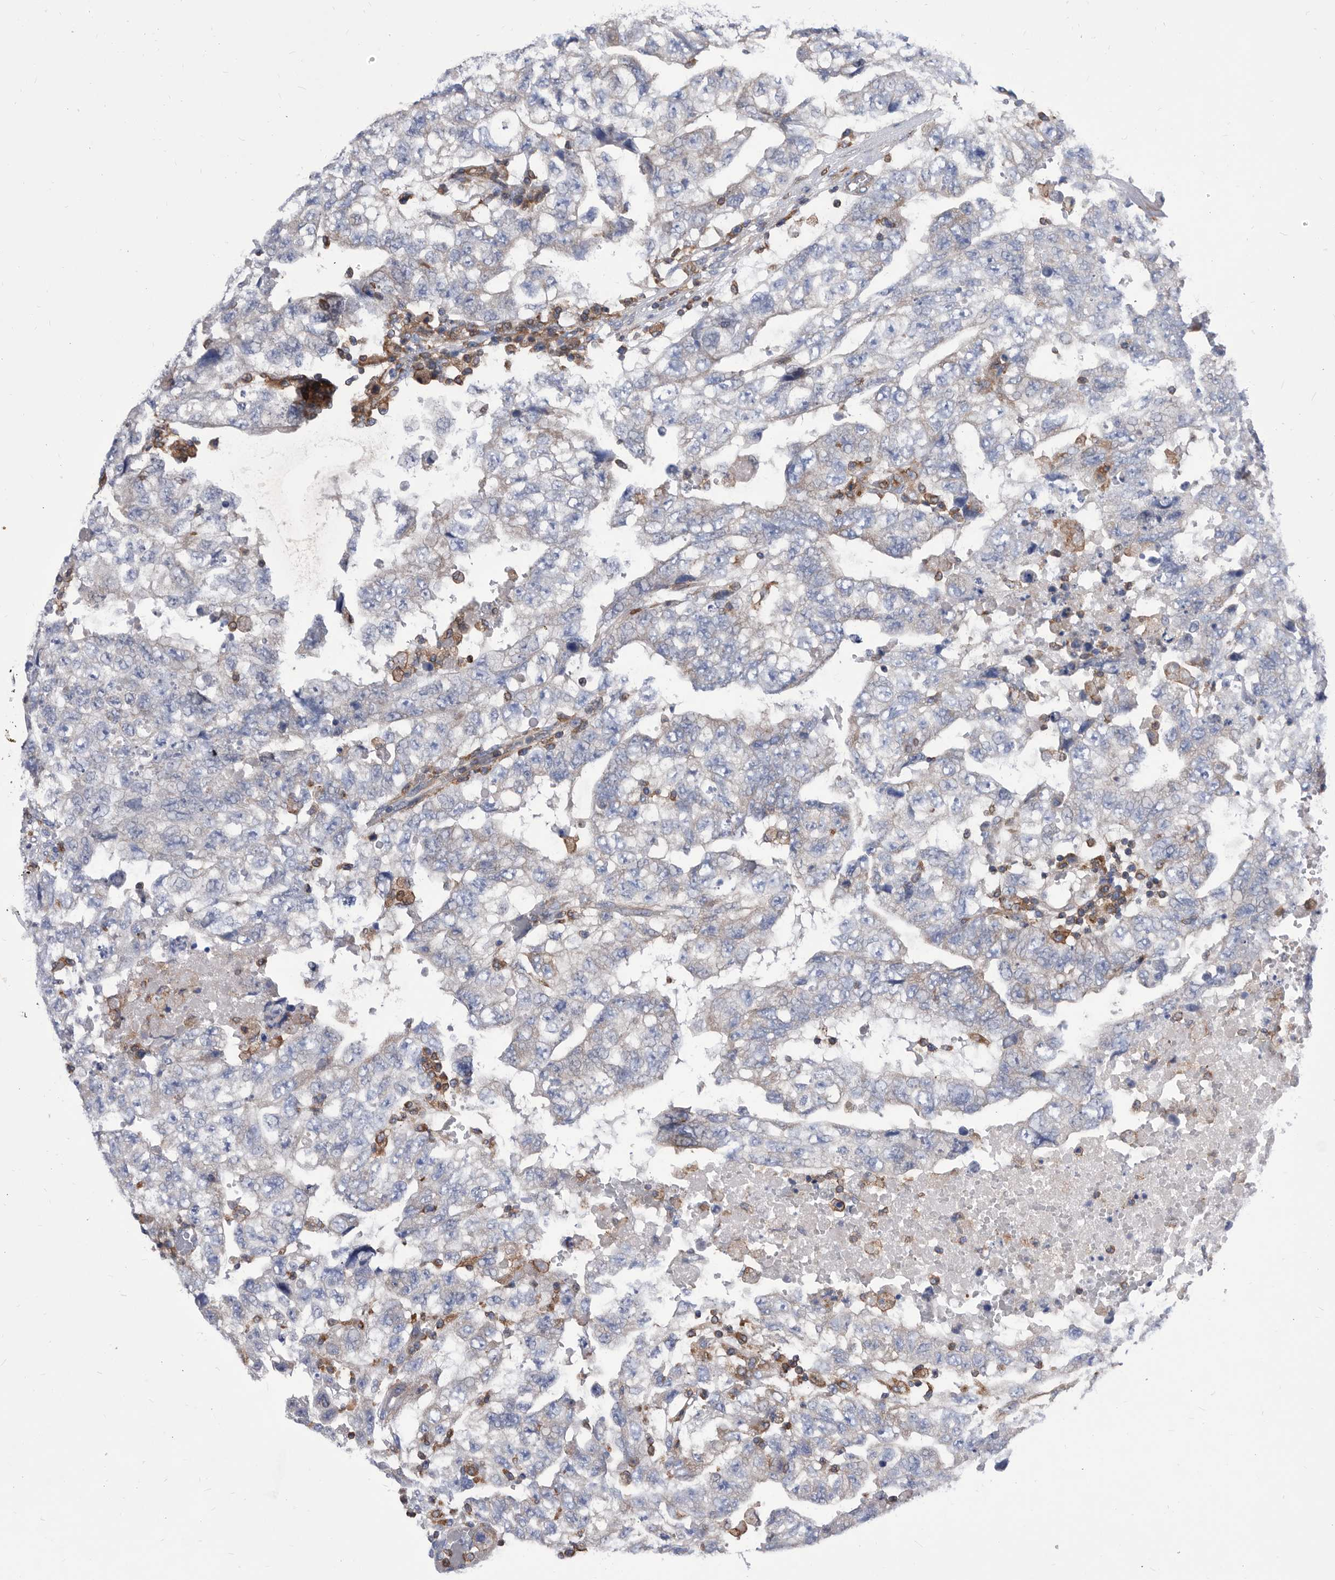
{"staining": {"intensity": "negative", "quantity": "none", "location": "none"}, "tissue": "testis cancer", "cell_type": "Tumor cells", "image_type": "cancer", "snomed": [{"axis": "morphology", "description": "Carcinoma, Embryonal, NOS"}, {"axis": "topography", "description": "Testis"}], "caption": "High magnification brightfield microscopy of testis embryonal carcinoma stained with DAB (brown) and counterstained with hematoxylin (blue): tumor cells show no significant positivity.", "gene": "SMG7", "patient": {"sex": "male", "age": 36}}